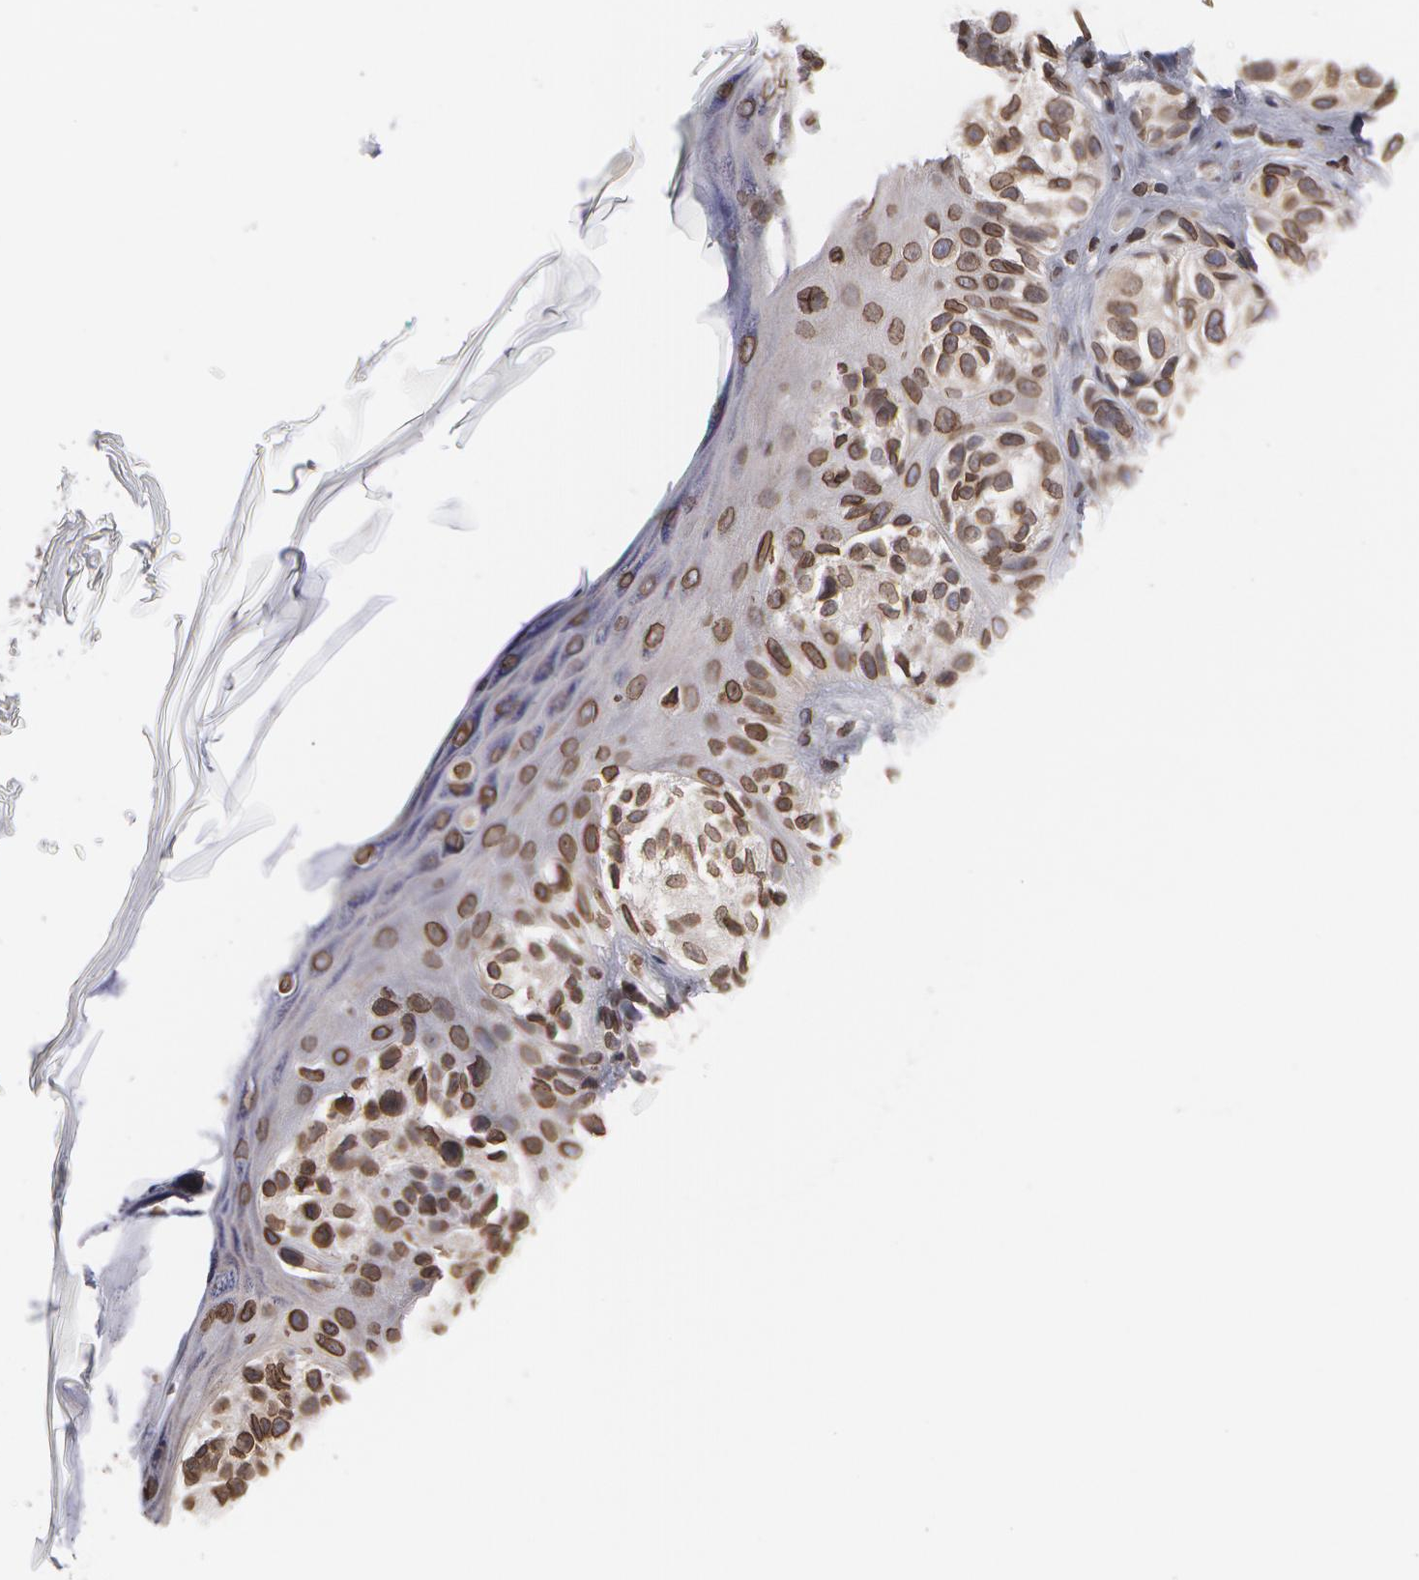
{"staining": {"intensity": "moderate", "quantity": "25%-75%", "location": "nuclear"}, "tissue": "melanoma", "cell_type": "Tumor cells", "image_type": "cancer", "snomed": [{"axis": "morphology", "description": "Malignant melanoma, NOS"}, {"axis": "topography", "description": "Skin"}], "caption": "Protein staining demonstrates moderate nuclear positivity in approximately 25%-75% of tumor cells in malignant melanoma. (Brightfield microscopy of DAB IHC at high magnification).", "gene": "EMD", "patient": {"sex": "male", "age": 57}}